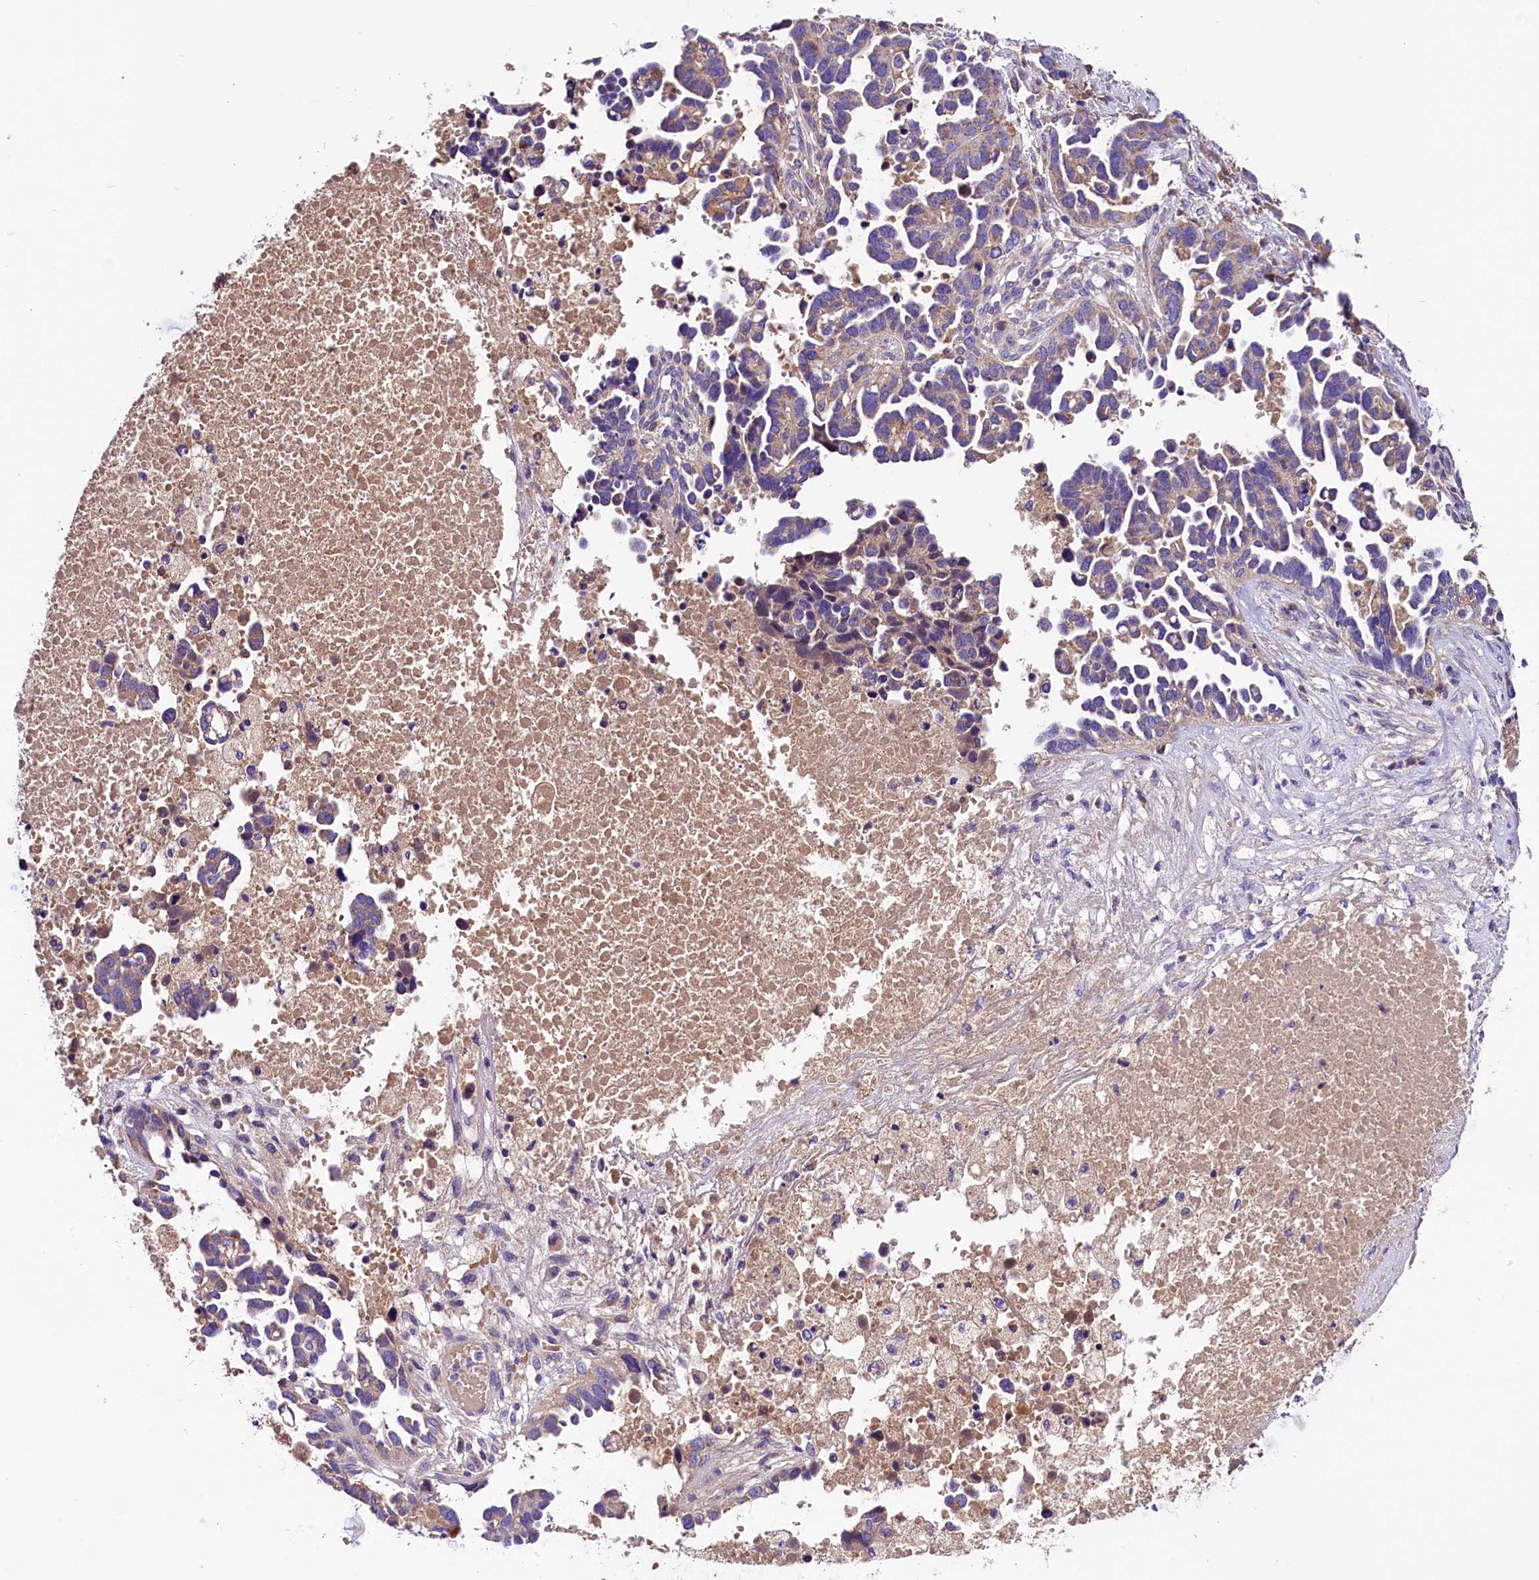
{"staining": {"intensity": "weak", "quantity": ">75%", "location": "cytoplasmic/membranous"}, "tissue": "ovarian cancer", "cell_type": "Tumor cells", "image_type": "cancer", "snomed": [{"axis": "morphology", "description": "Cystadenocarcinoma, serous, NOS"}, {"axis": "topography", "description": "Ovary"}], "caption": "Immunohistochemical staining of serous cystadenocarcinoma (ovarian) reveals low levels of weak cytoplasmic/membranous protein expression in approximately >75% of tumor cells. (Brightfield microscopy of DAB IHC at high magnification).", "gene": "SIX5", "patient": {"sex": "female", "age": 54}}